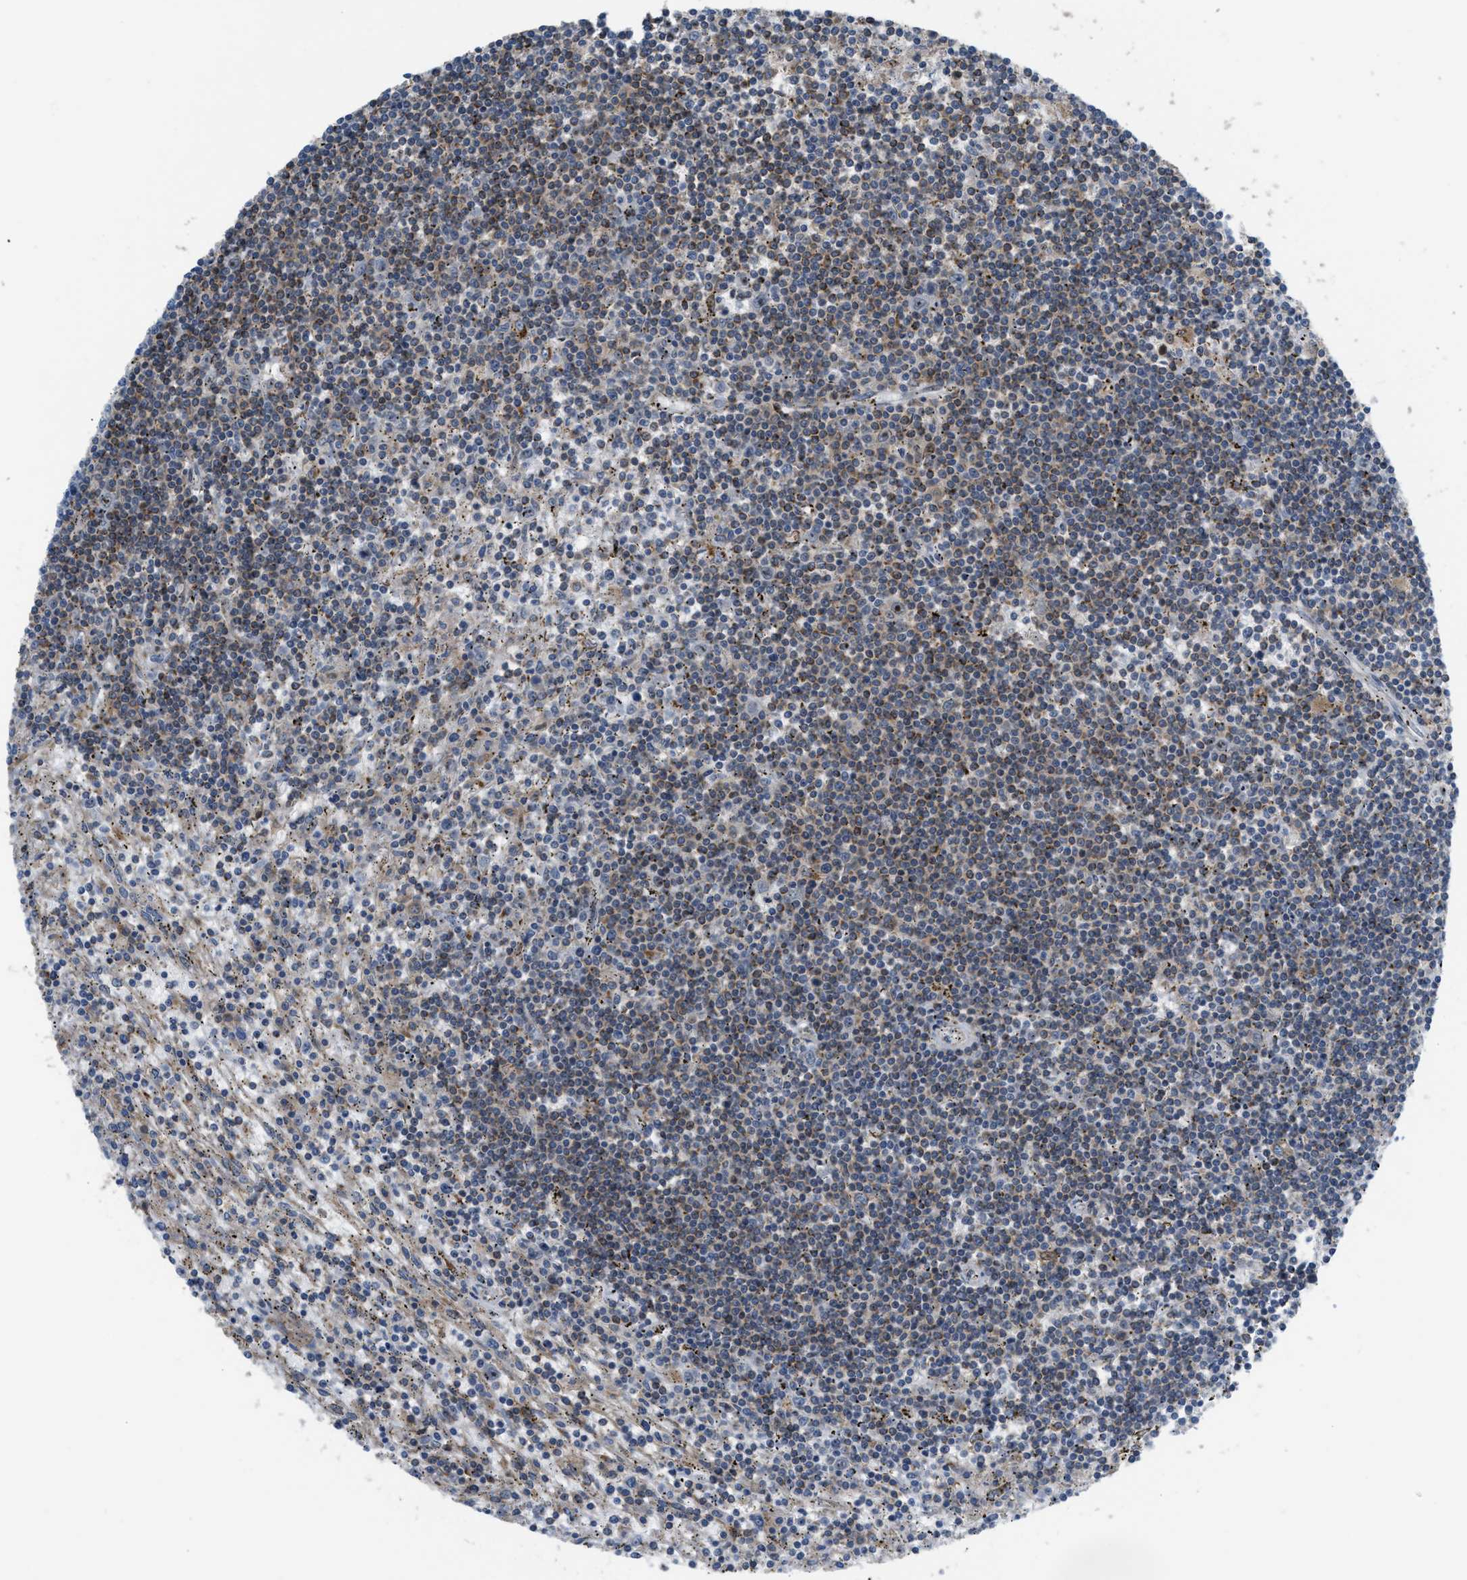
{"staining": {"intensity": "negative", "quantity": "none", "location": "none"}, "tissue": "lymphoma", "cell_type": "Tumor cells", "image_type": "cancer", "snomed": [{"axis": "morphology", "description": "Malignant lymphoma, non-Hodgkin's type, Low grade"}, {"axis": "topography", "description": "Spleen"}], "caption": "High magnification brightfield microscopy of lymphoma stained with DAB (brown) and counterstained with hematoxylin (blue): tumor cells show no significant positivity.", "gene": "DIPK1A", "patient": {"sex": "male", "age": 76}}